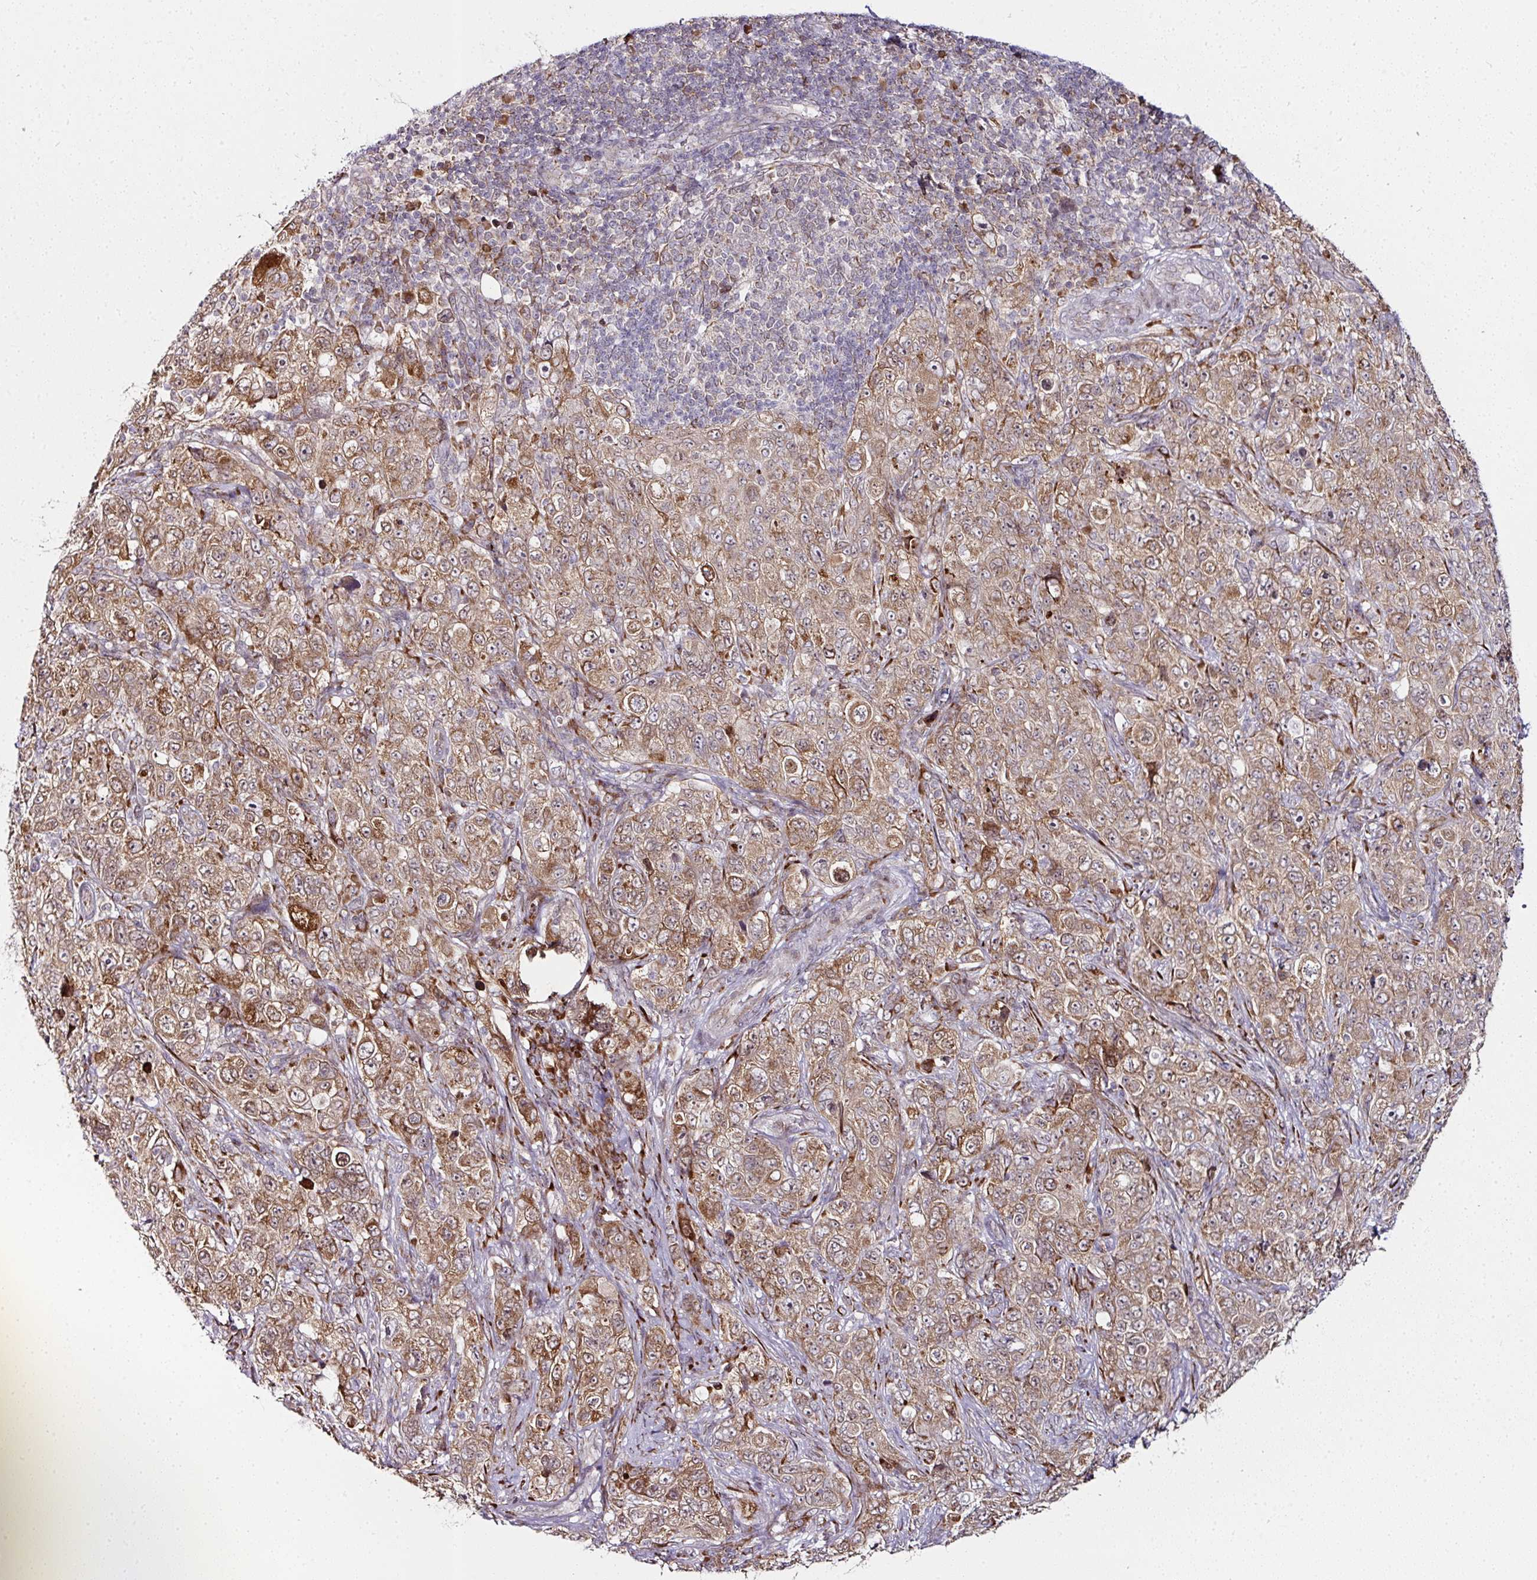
{"staining": {"intensity": "moderate", "quantity": ">75%", "location": "cytoplasmic/membranous"}, "tissue": "pancreatic cancer", "cell_type": "Tumor cells", "image_type": "cancer", "snomed": [{"axis": "morphology", "description": "Adenocarcinoma, NOS"}, {"axis": "topography", "description": "Pancreas"}], "caption": "DAB immunohistochemical staining of human adenocarcinoma (pancreatic) exhibits moderate cytoplasmic/membranous protein staining in approximately >75% of tumor cells. The protein is stained brown, and the nuclei are stained in blue (DAB IHC with brightfield microscopy, high magnification).", "gene": "APOLD1", "patient": {"sex": "male", "age": 68}}